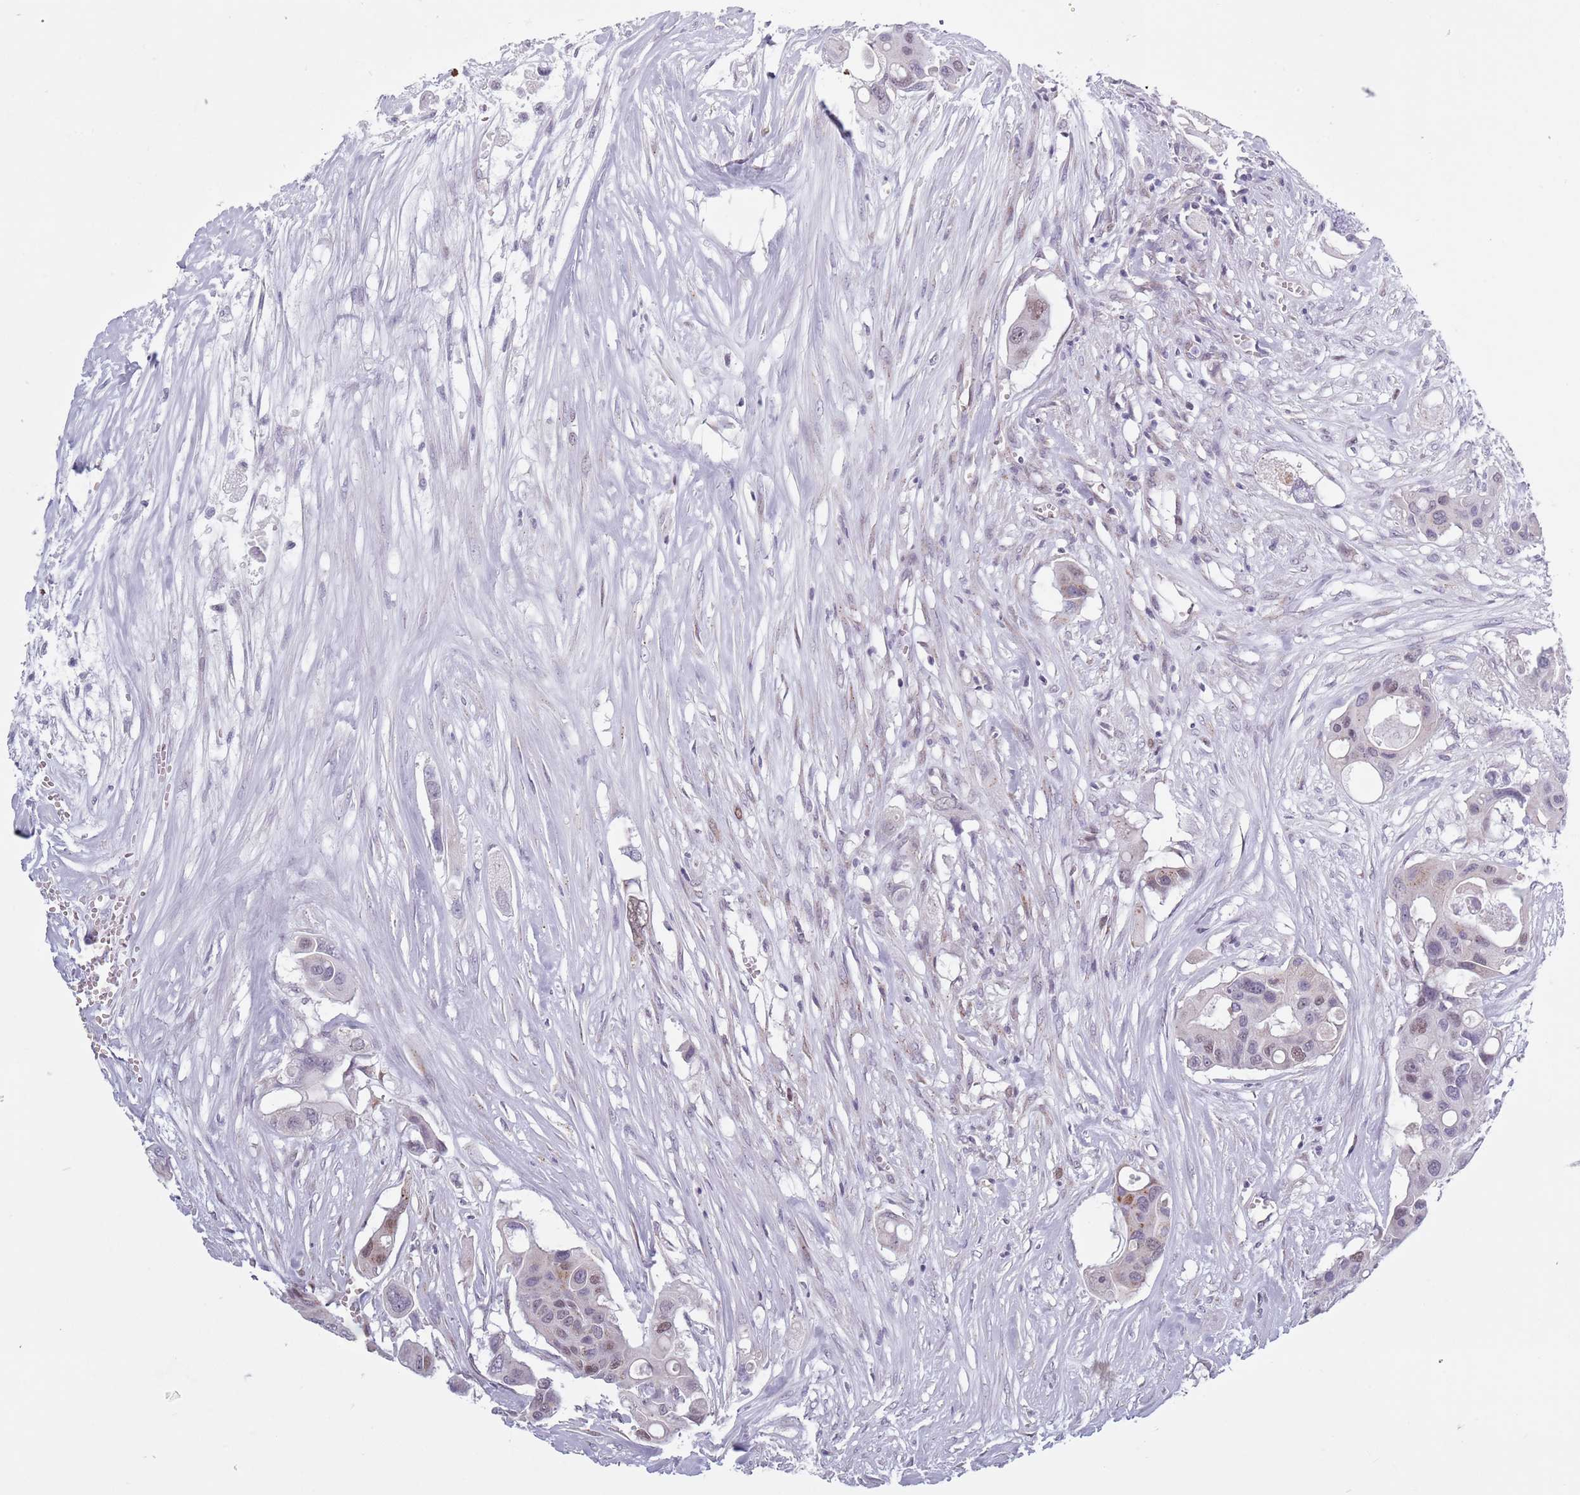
{"staining": {"intensity": "weak", "quantity": "<25%", "location": "nuclear"}, "tissue": "colorectal cancer", "cell_type": "Tumor cells", "image_type": "cancer", "snomed": [{"axis": "morphology", "description": "Adenocarcinoma, NOS"}, {"axis": "topography", "description": "Colon"}], "caption": "Human adenocarcinoma (colorectal) stained for a protein using immunohistochemistry (IHC) shows no expression in tumor cells.", "gene": "ZKSCAN2", "patient": {"sex": "male", "age": 77}}